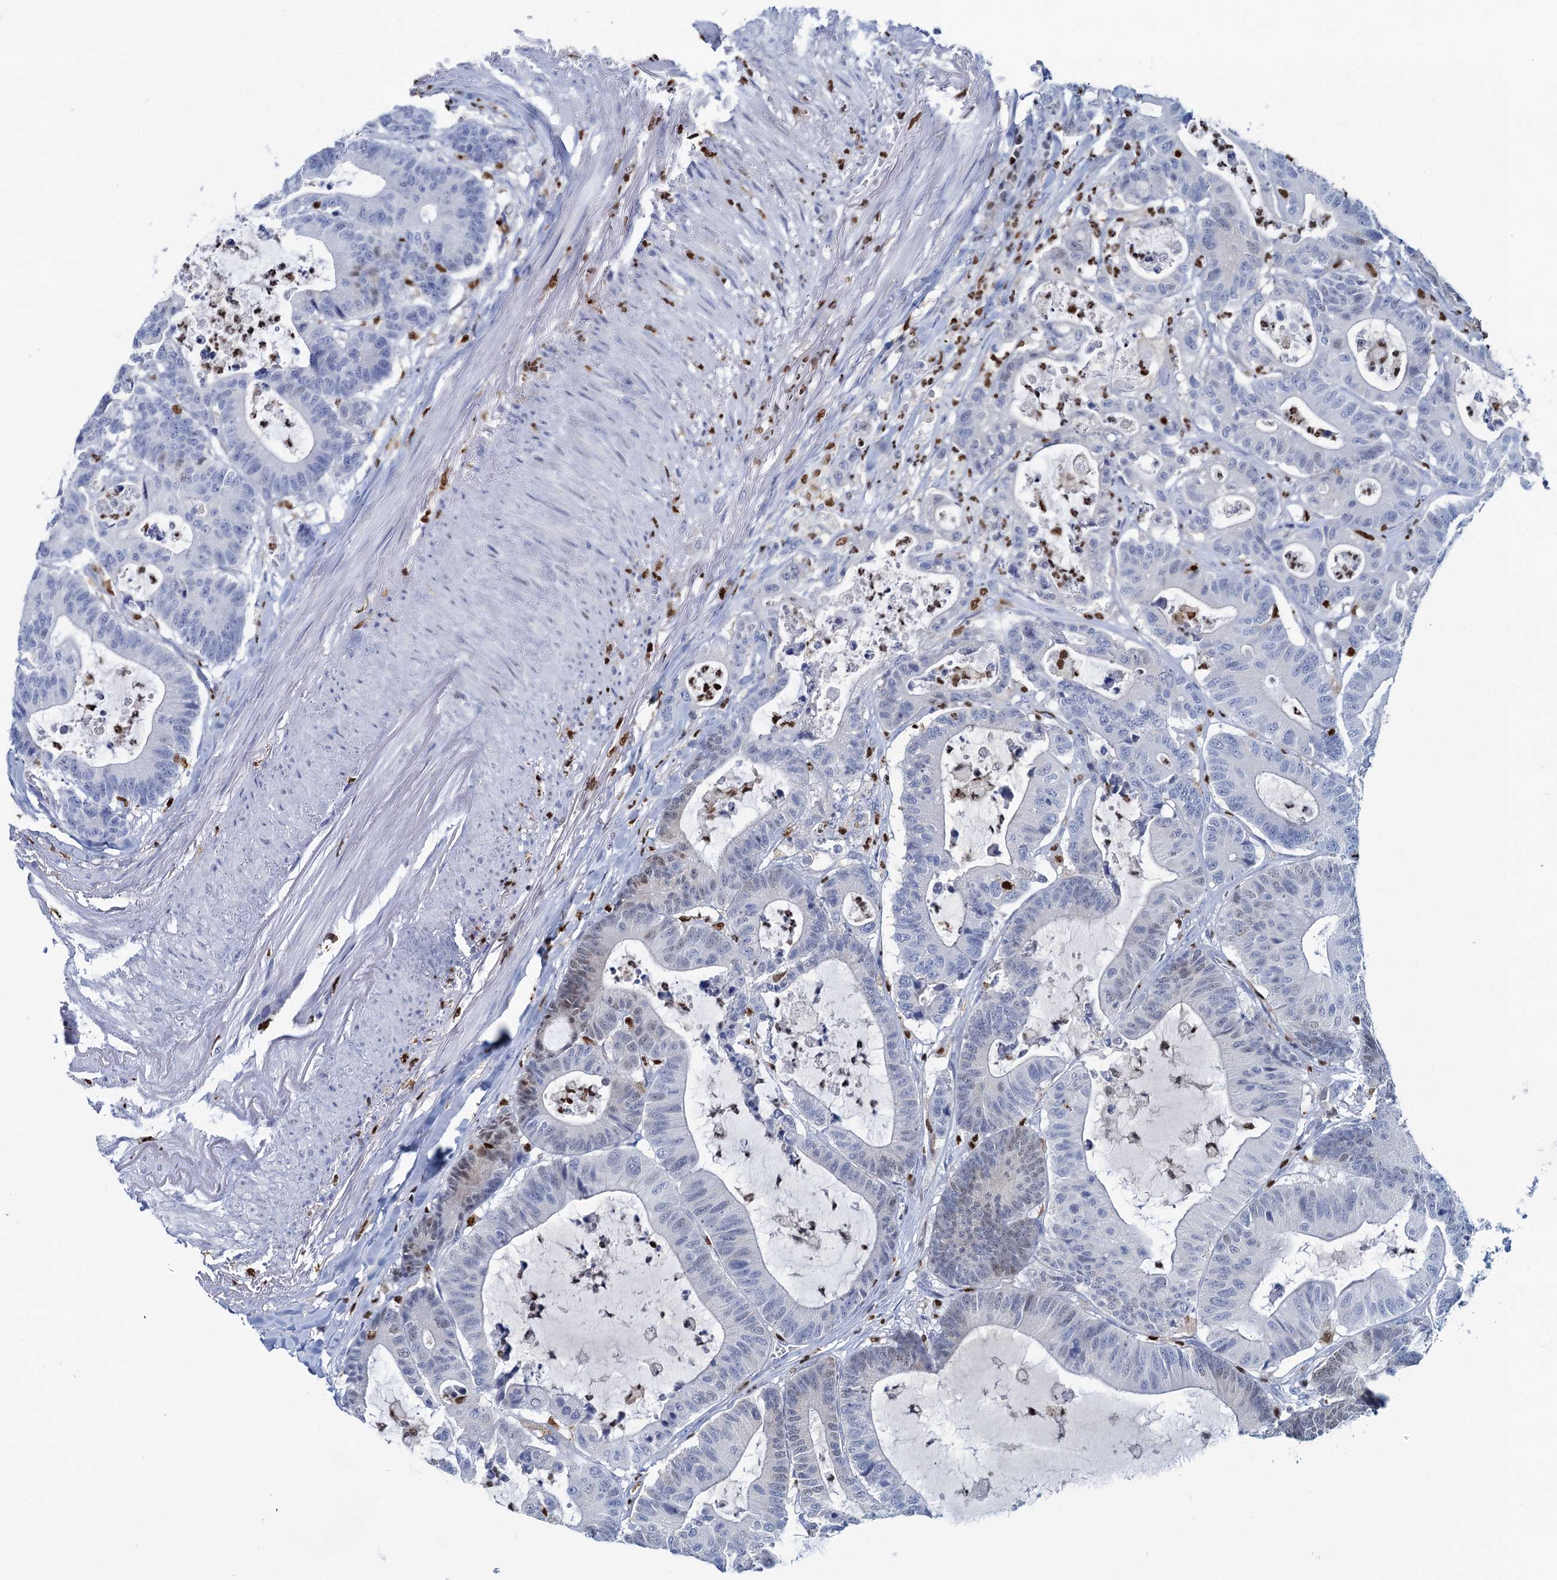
{"staining": {"intensity": "weak", "quantity": "<25%", "location": "nuclear"}, "tissue": "colorectal cancer", "cell_type": "Tumor cells", "image_type": "cancer", "snomed": [{"axis": "morphology", "description": "Adenocarcinoma, NOS"}, {"axis": "topography", "description": "Colon"}], "caption": "An image of colorectal adenocarcinoma stained for a protein demonstrates no brown staining in tumor cells.", "gene": "CELF2", "patient": {"sex": "female", "age": 84}}